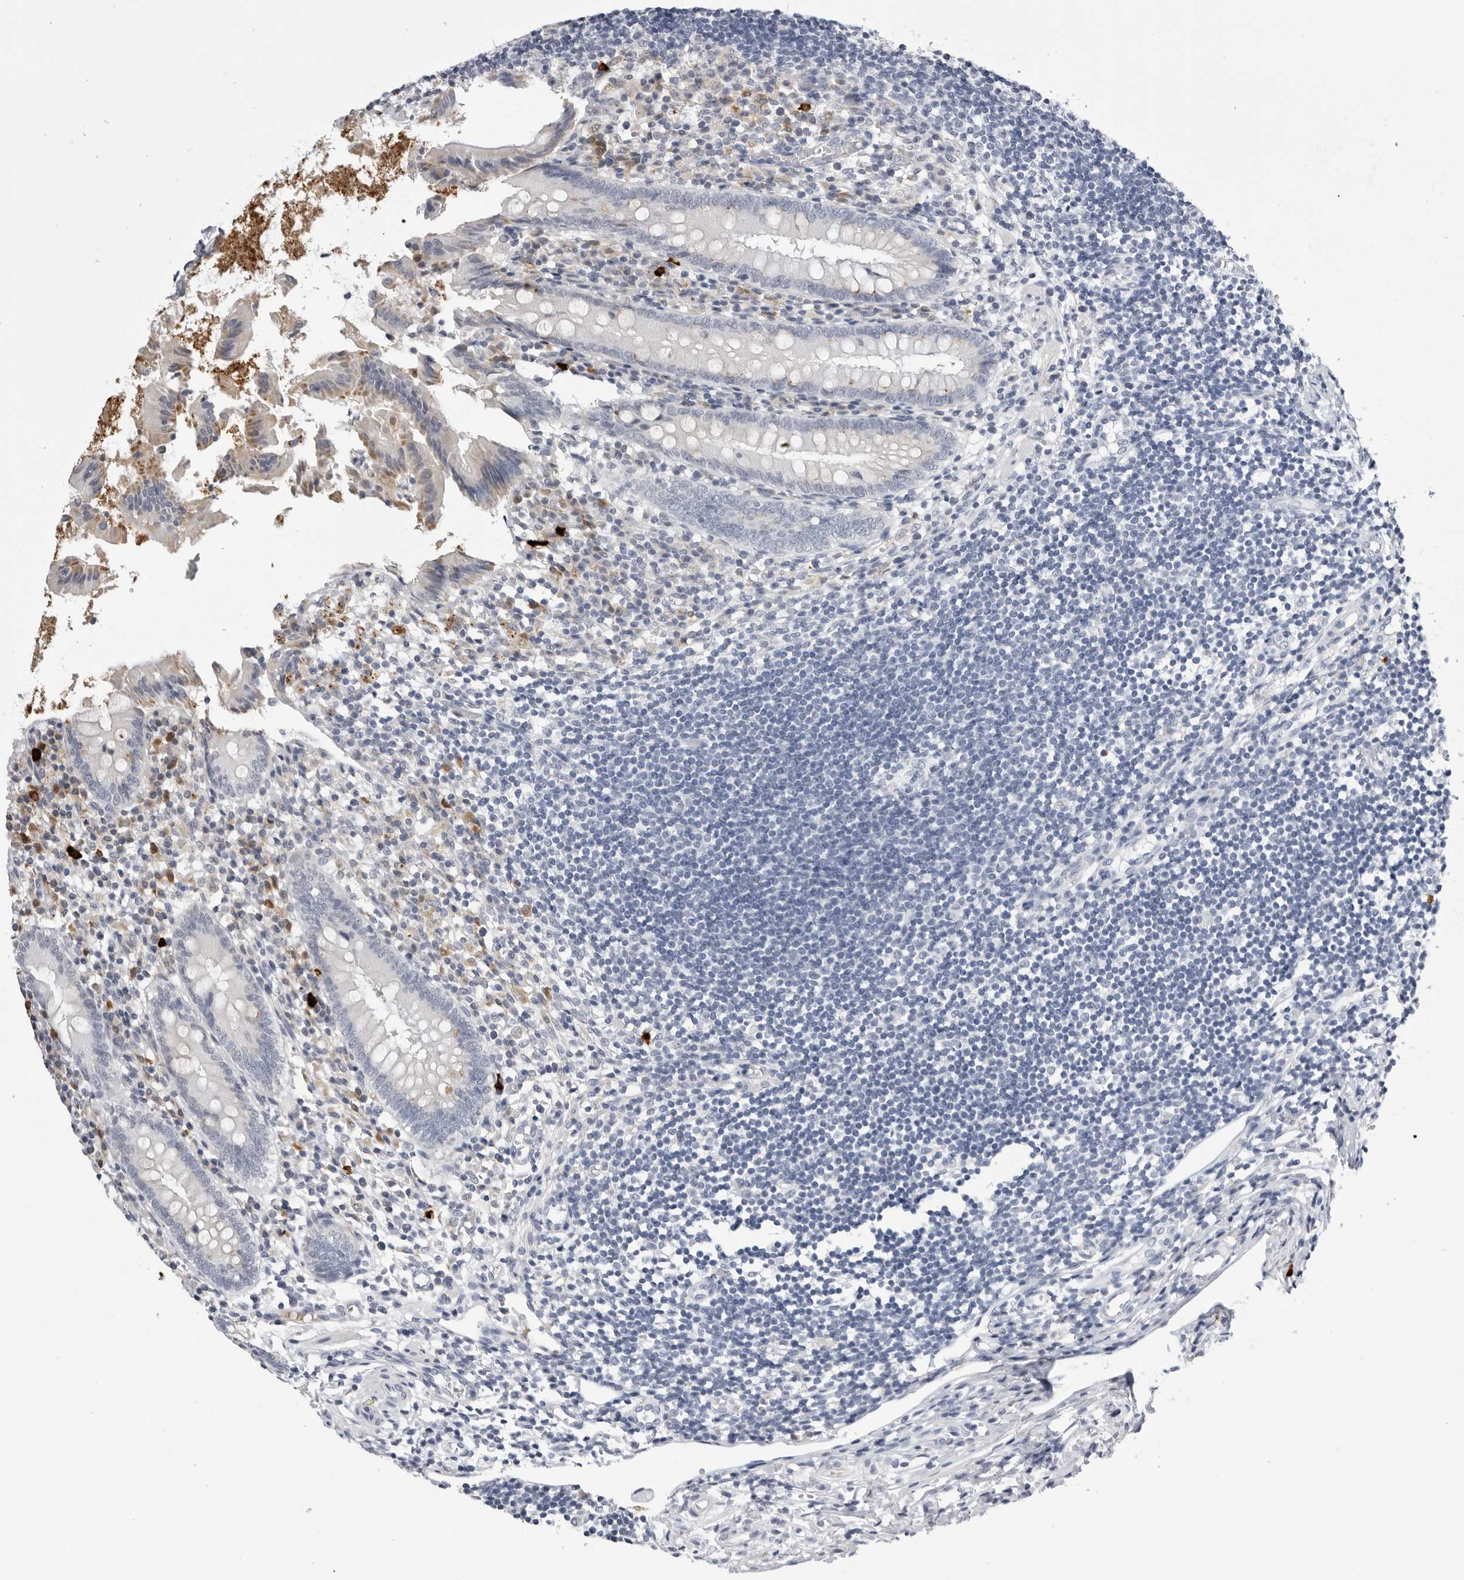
{"staining": {"intensity": "negative", "quantity": "none", "location": "none"}, "tissue": "appendix", "cell_type": "Glandular cells", "image_type": "normal", "snomed": [{"axis": "morphology", "description": "Normal tissue, NOS"}, {"axis": "topography", "description": "Appendix"}], "caption": "Glandular cells are negative for brown protein staining in unremarkable appendix. The staining is performed using DAB (3,3'-diaminobenzidine) brown chromogen with nuclei counter-stained in using hematoxylin.", "gene": "ZNF502", "patient": {"sex": "female", "age": 17}}